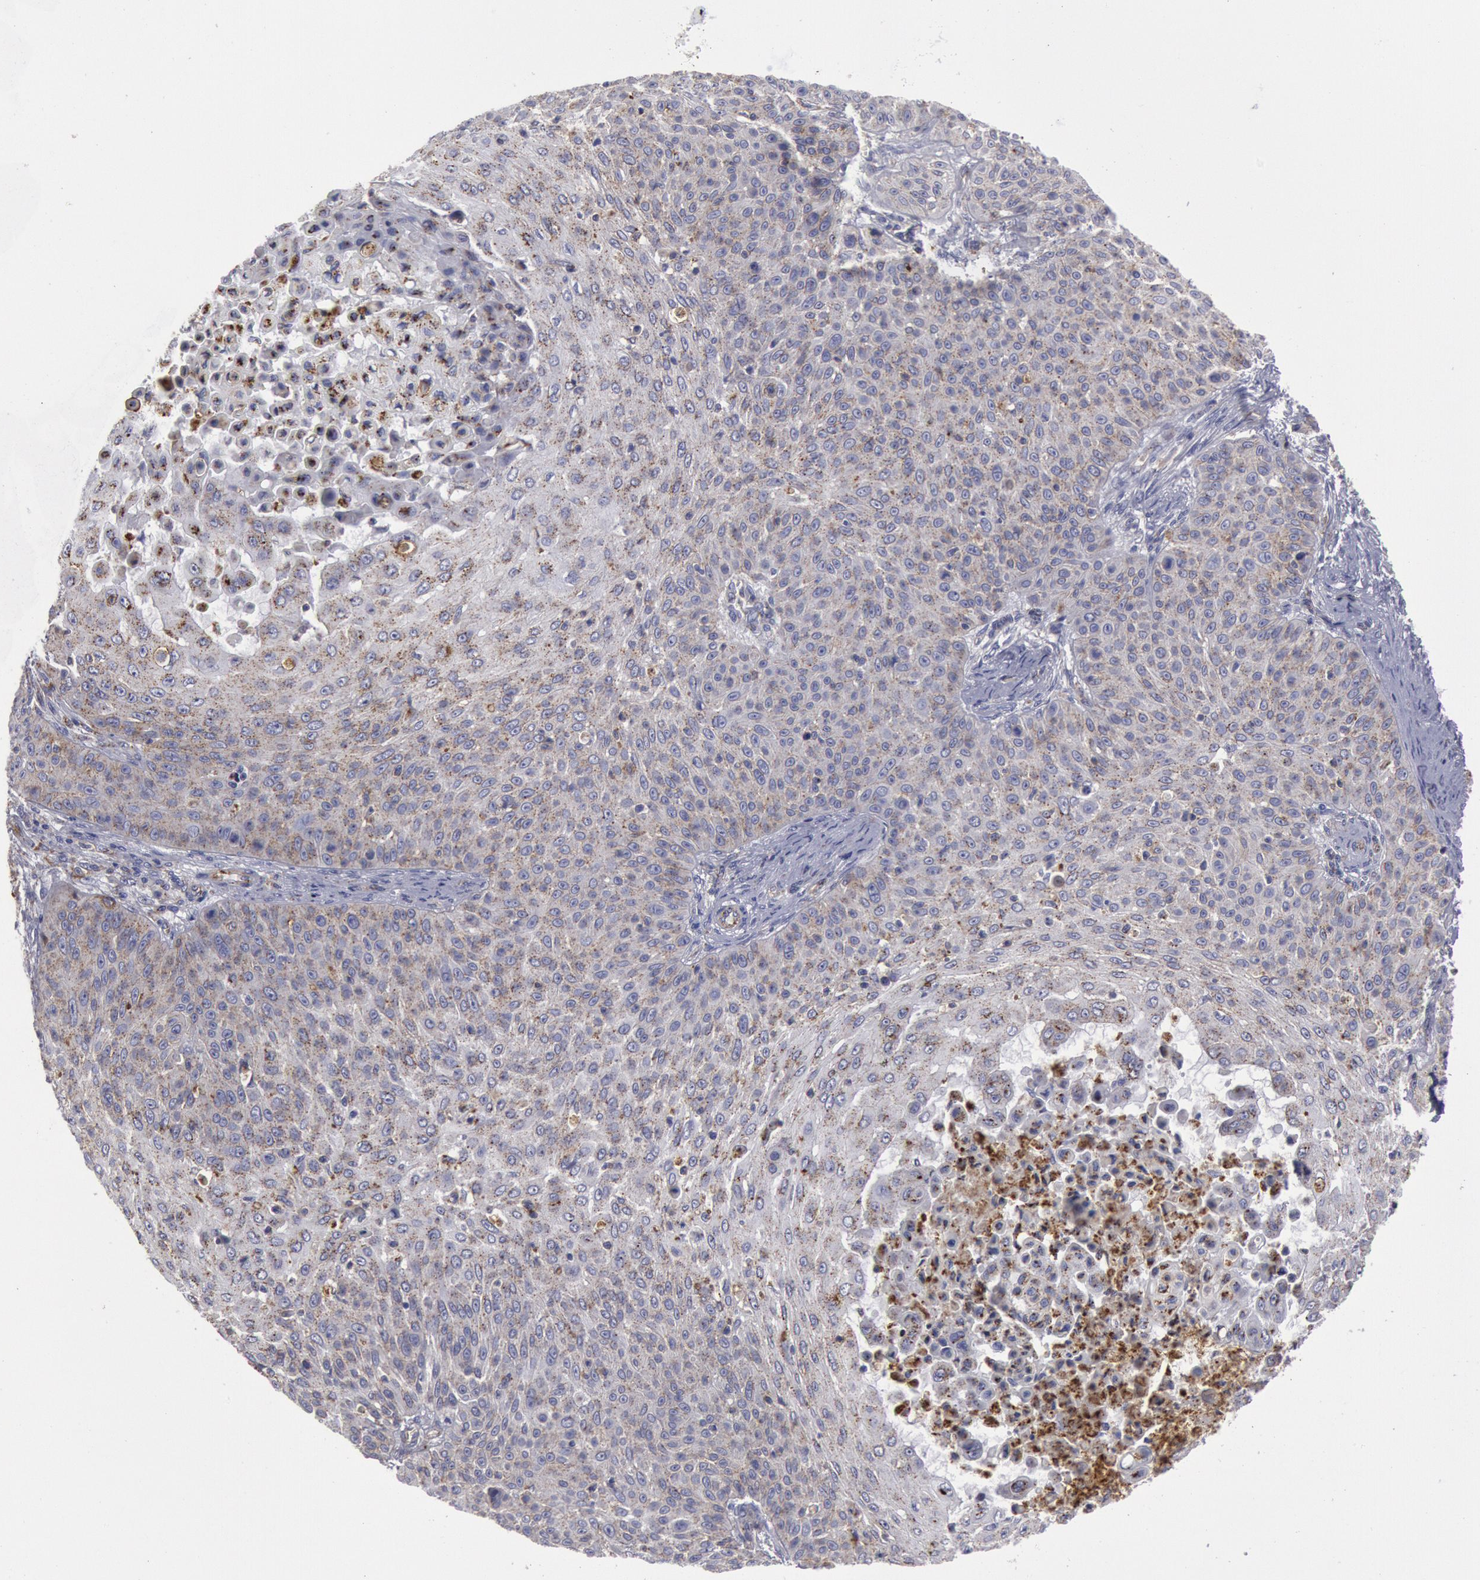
{"staining": {"intensity": "negative", "quantity": "none", "location": "none"}, "tissue": "skin cancer", "cell_type": "Tumor cells", "image_type": "cancer", "snomed": [{"axis": "morphology", "description": "Squamous cell carcinoma, NOS"}, {"axis": "topography", "description": "Skin"}], "caption": "Immunohistochemistry photomicrograph of human skin cancer stained for a protein (brown), which demonstrates no staining in tumor cells. (Brightfield microscopy of DAB IHC at high magnification).", "gene": "FLOT1", "patient": {"sex": "male", "age": 82}}